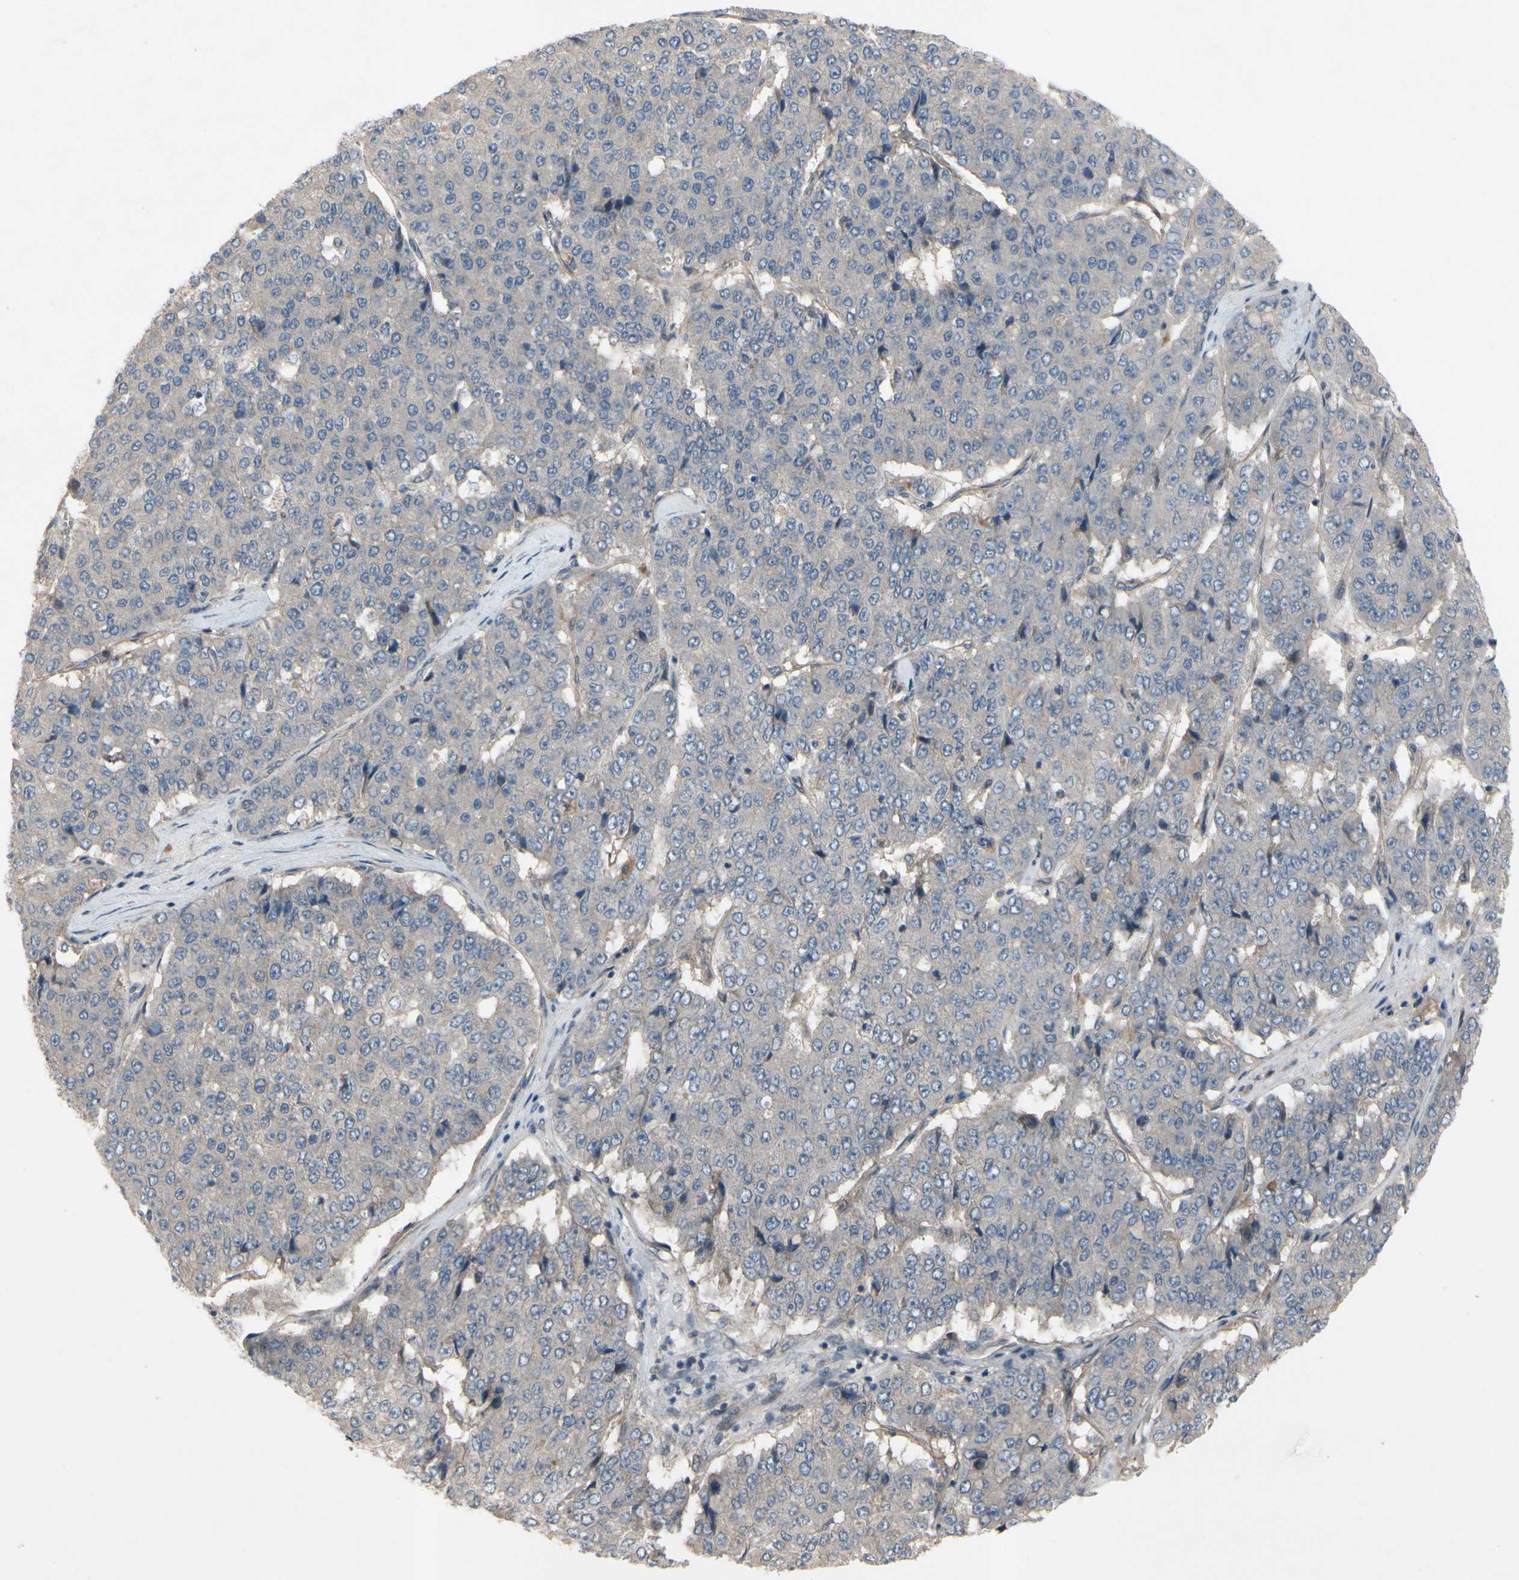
{"staining": {"intensity": "weak", "quantity": "<25%", "location": "cytoplasmic/membranous"}, "tissue": "pancreatic cancer", "cell_type": "Tumor cells", "image_type": "cancer", "snomed": [{"axis": "morphology", "description": "Adenocarcinoma, NOS"}, {"axis": "topography", "description": "Pancreas"}], "caption": "Immunohistochemical staining of human pancreatic cancer displays no significant staining in tumor cells.", "gene": "ICAM5", "patient": {"sex": "male", "age": 50}}